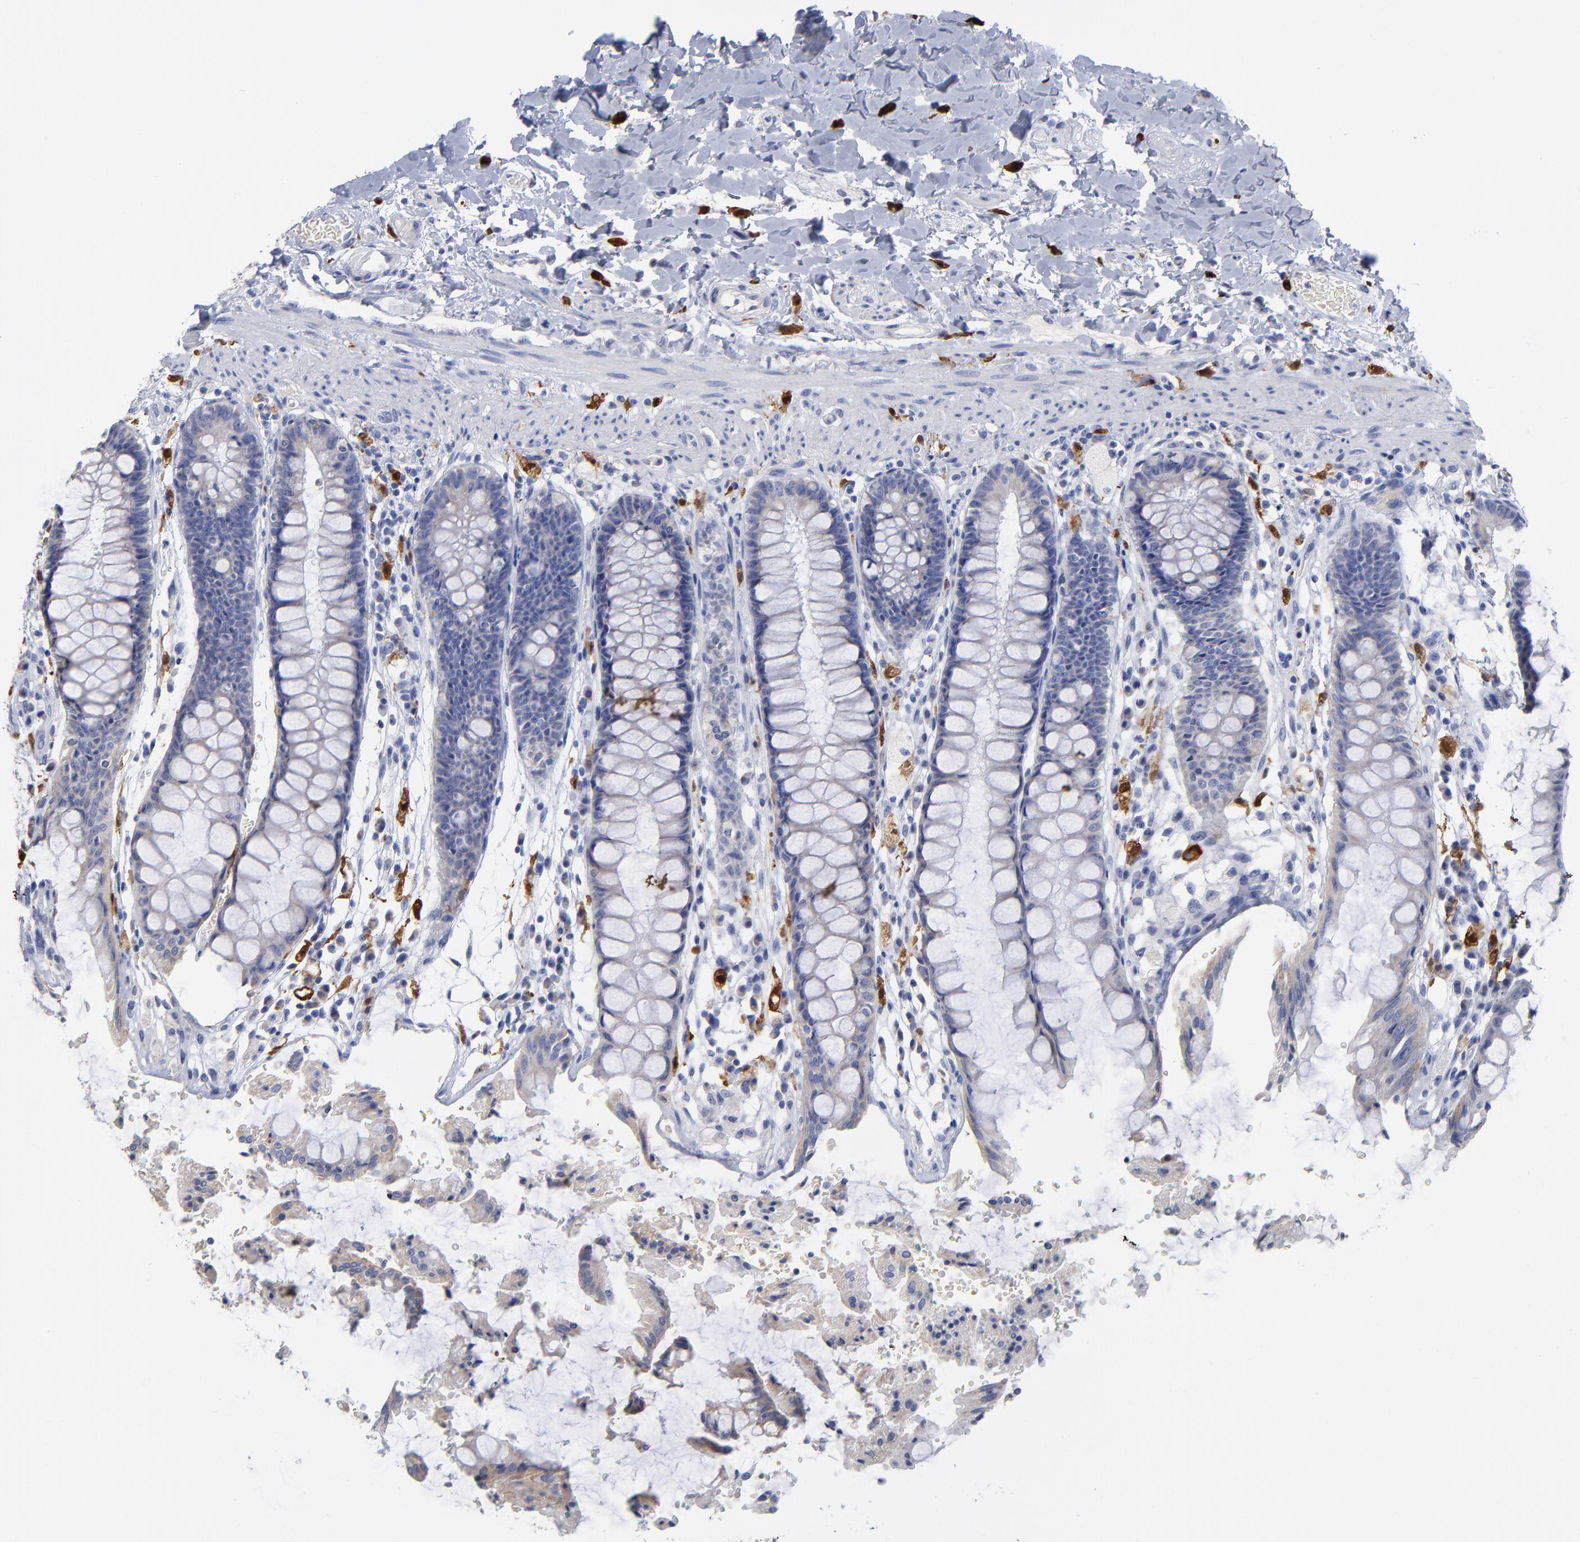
{"staining": {"intensity": "negative", "quantity": "none", "location": "none"}, "tissue": "rectum", "cell_type": "Glandular cells", "image_type": "normal", "snomed": [{"axis": "morphology", "description": "Normal tissue, NOS"}, {"axis": "topography", "description": "Rectum"}], "caption": "Immunohistochemistry micrograph of benign rectum: human rectum stained with DAB displays no significant protein staining in glandular cells.", "gene": "PTP4A1", "patient": {"sex": "female", "age": 46}}